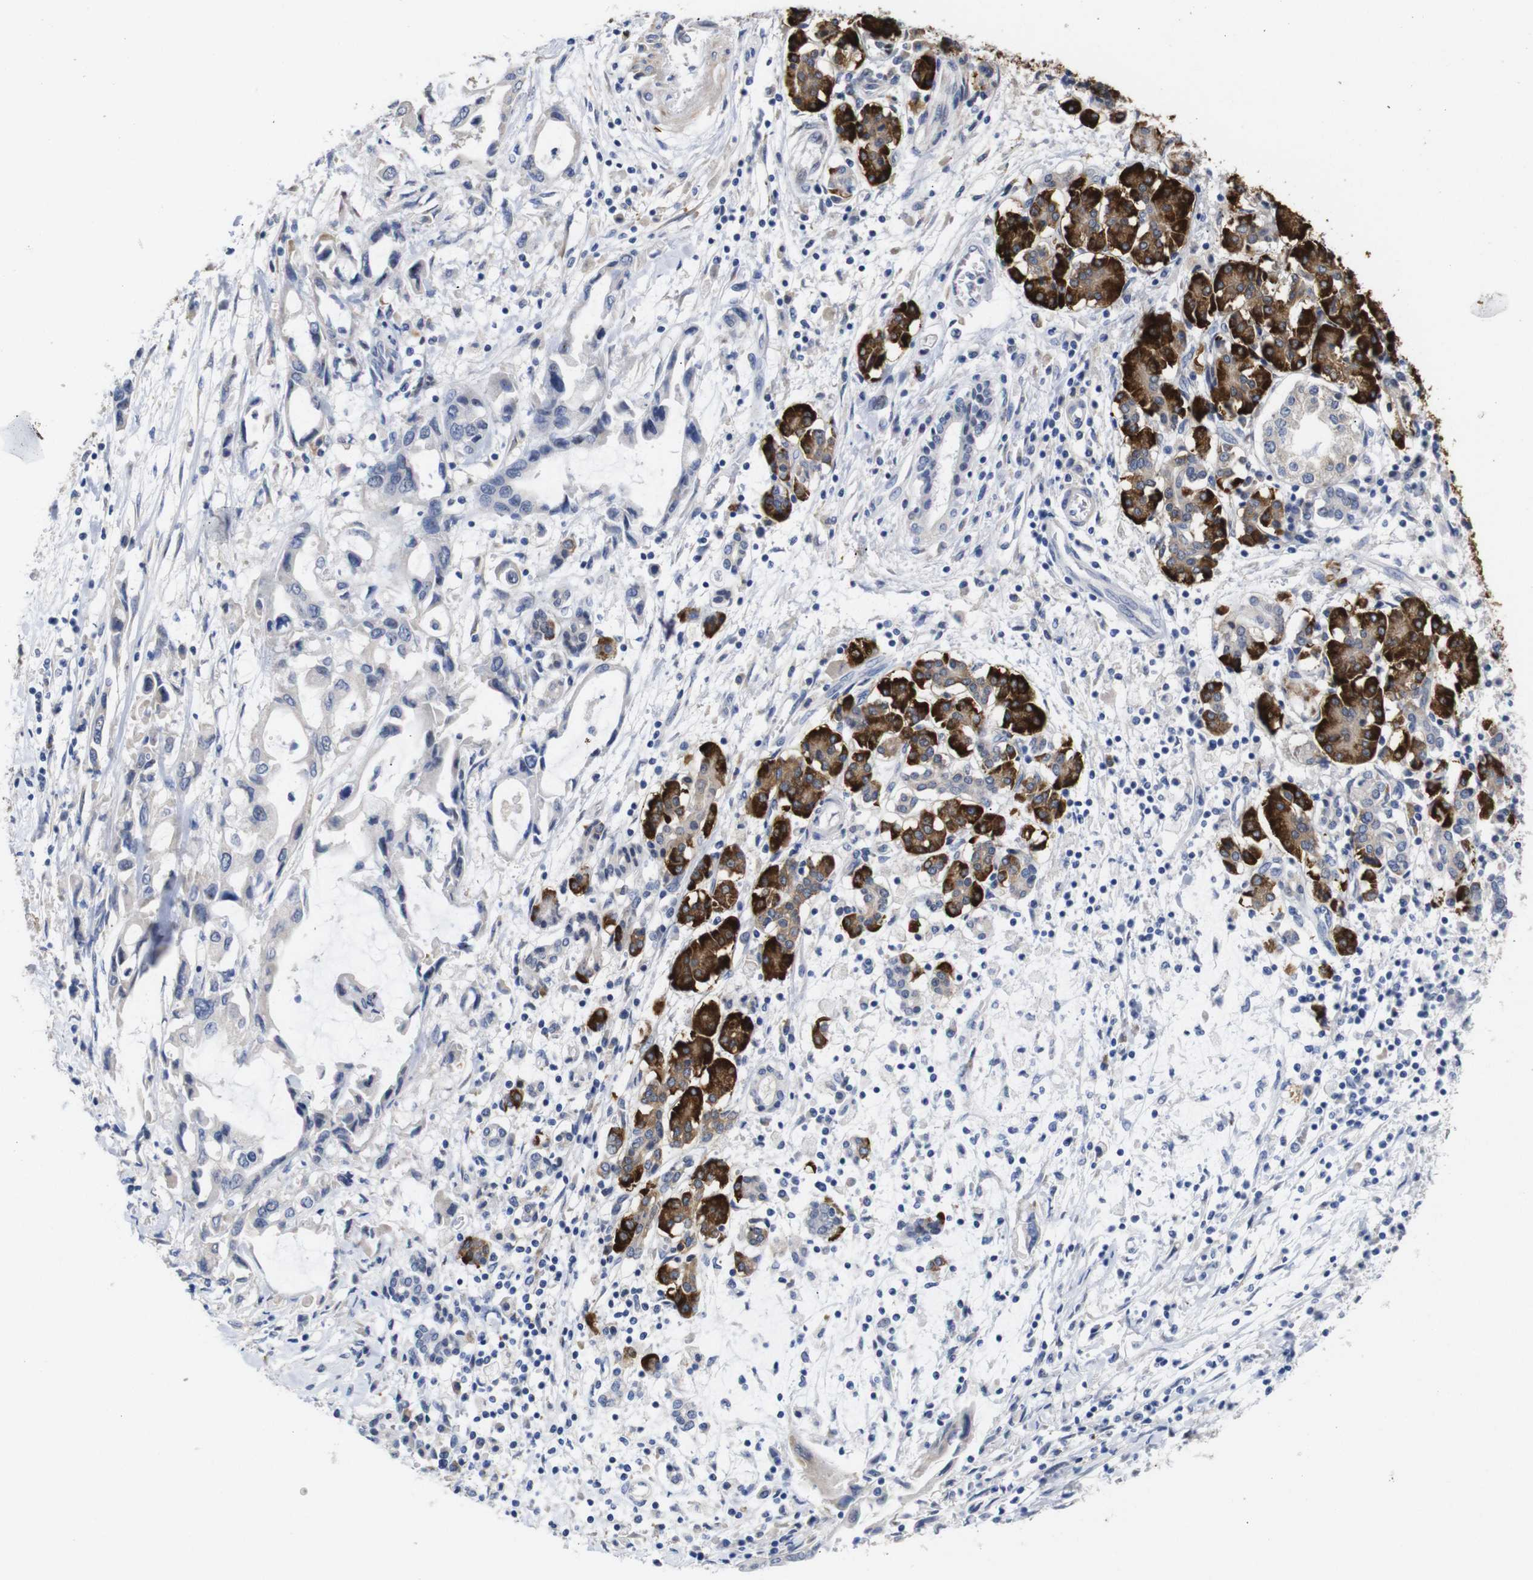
{"staining": {"intensity": "negative", "quantity": "none", "location": "none"}, "tissue": "pancreatic cancer", "cell_type": "Tumor cells", "image_type": "cancer", "snomed": [{"axis": "morphology", "description": "Adenocarcinoma, NOS"}, {"axis": "topography", "description": "Pancreas"}], "caption": "High power microscopy micrograph of an immunohistochemistry (IHC) micrograph of pancreatic adenocarcinoma, revealing no significant positivity in tumor cells. The staining is performed using DAB (3,3'-diaminobenzidine) brown chromogen with nuclei counter-stained in using hematoxylin.", "gene": "TCEAL9", "patient": {"sex": "female", "age": 57}}